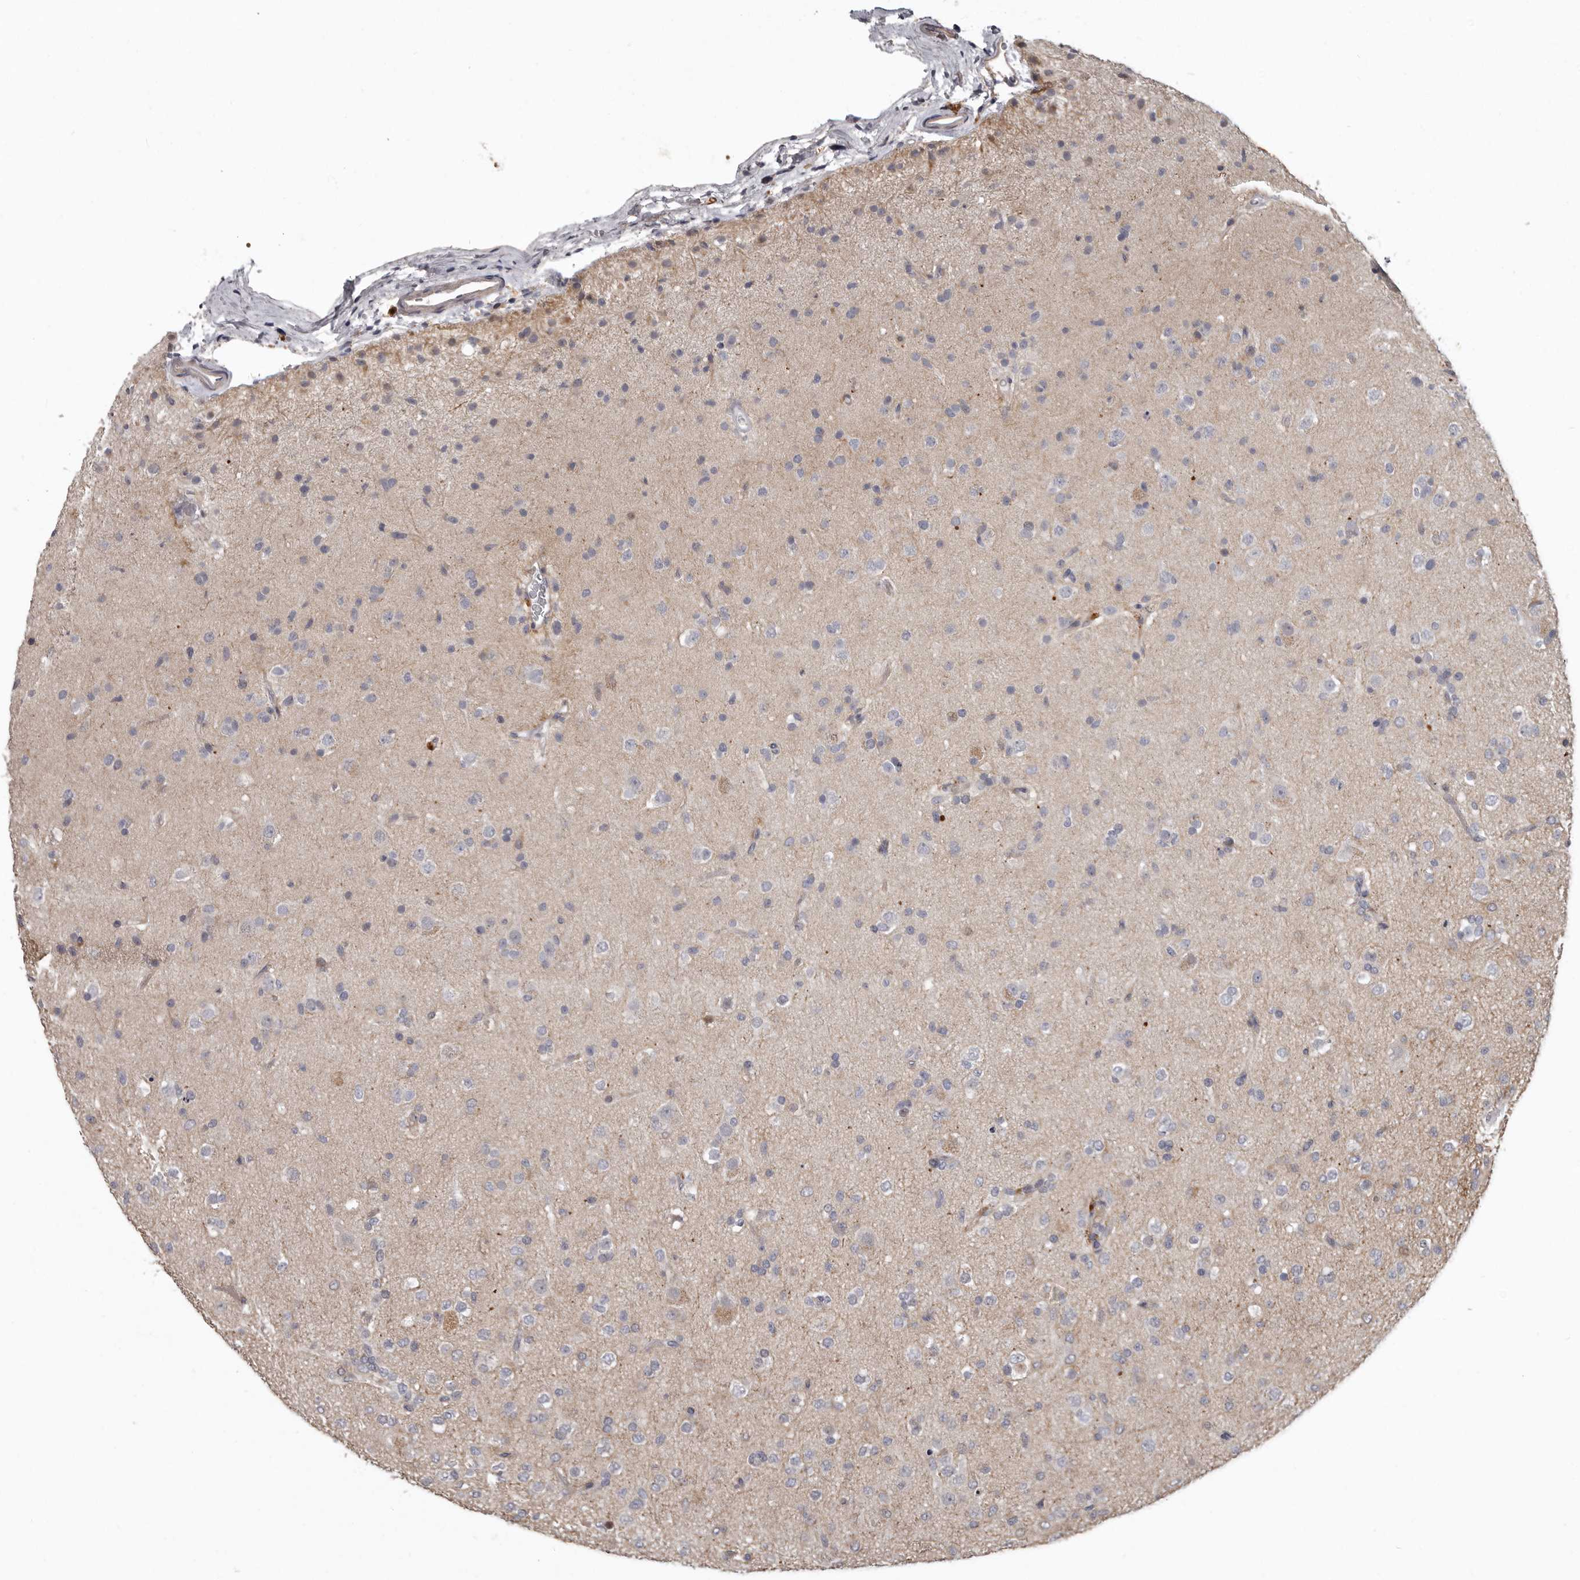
{"staining": {"intensity": "negative", "quantity": "none", "location": "none"}, "tissue": "glioma", "cell_type": "Tumor cells", "image_type": "cancer", "snomed": [{"axis": "morphology", "description": "Glioma, malignant, Low grade"}, {"axis": "topography", "description": "Brain"}], "caption": "The IHC image has no significant positivity in tumor cells of glioma tissue.", "gene": "RNF217", "patient": {"sex": "male", "age": 65}}